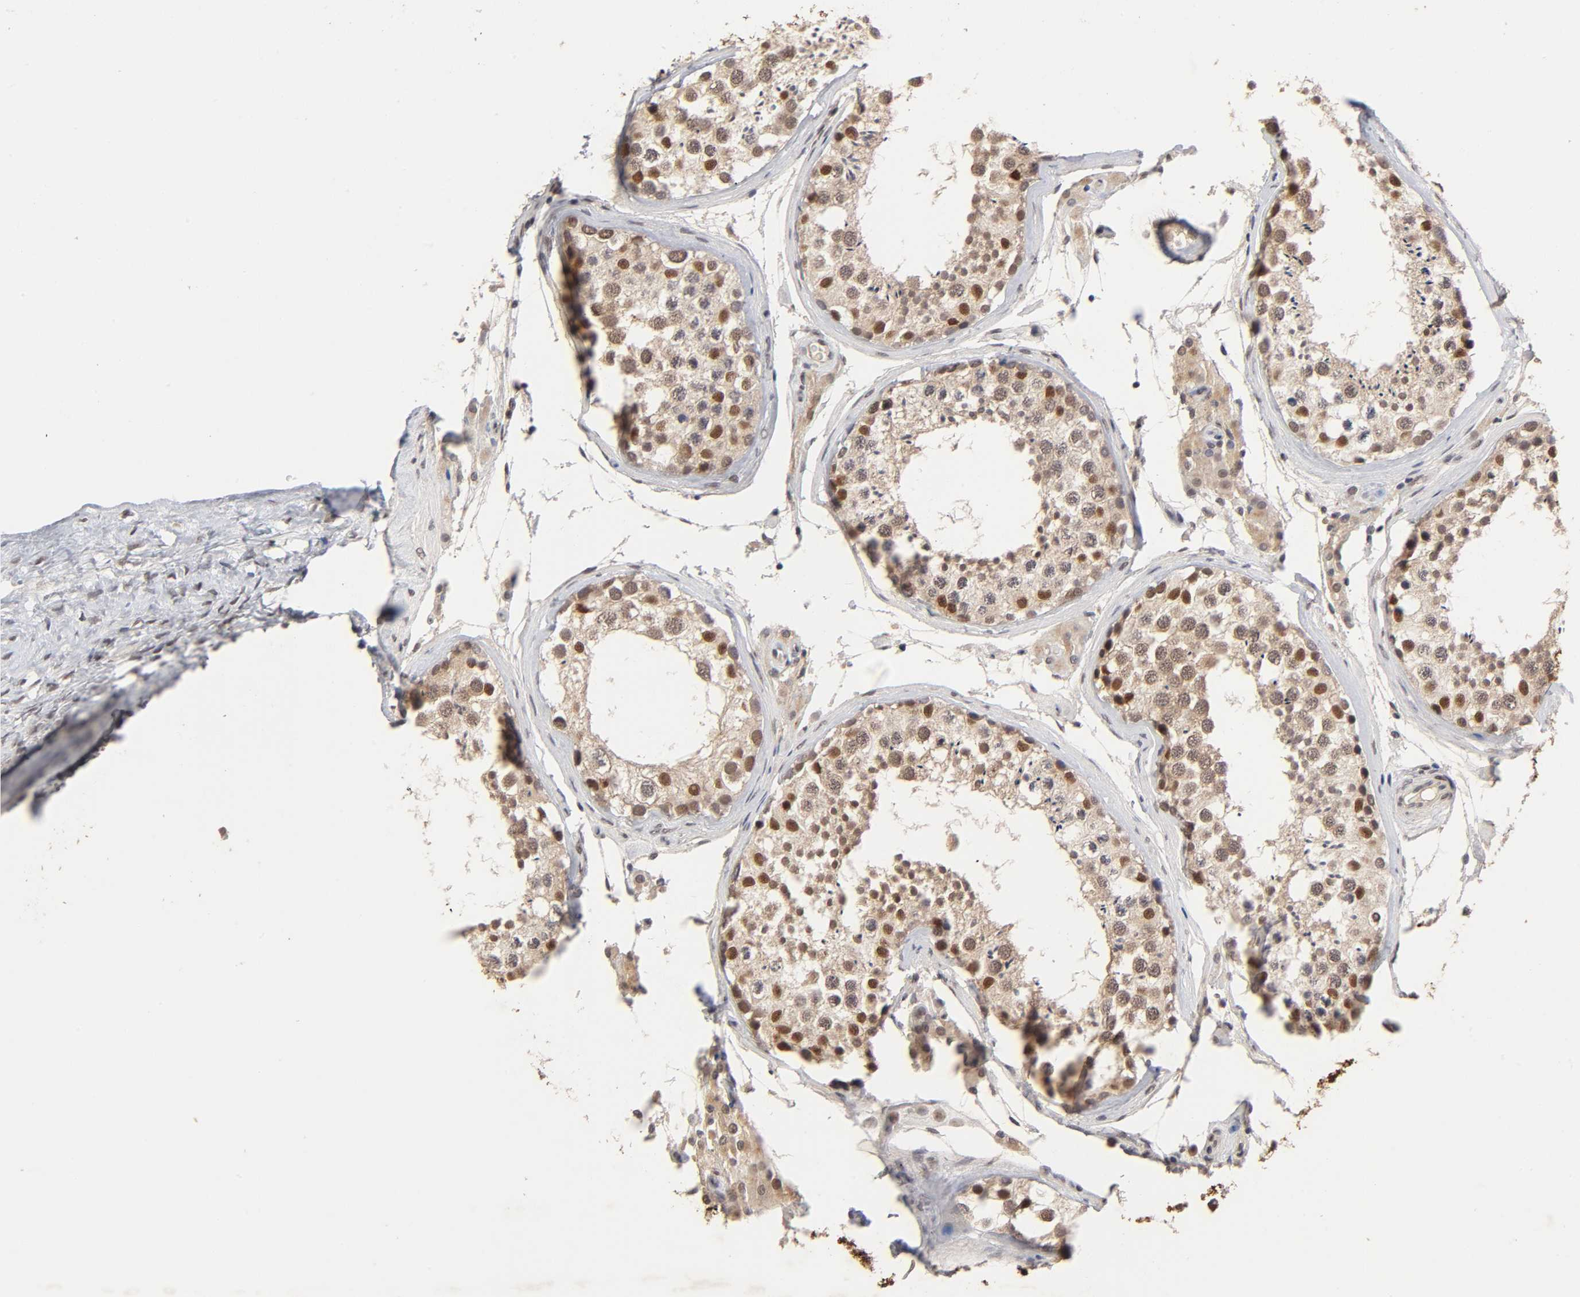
{"staining": {"intensity": "strong", "quantity": ">75%", "location": "cytoplasmic/membranous,nuclear"}, "tissue": "testis", "cell_type": "Cells in seminiferous ducts", "image_type": "normal", "snomed": [{"axis": "morphology", "description": "Normal tissue, NOS"}, {"axis": "topography", "description": "Testis"}], "caption": "IHC of benign human testis shows high levels of strong cytoplasmic/membranous,nuclear expression in approximately >75% of cells in seminiferous ducts. Immunohistochemistry stains the protein of interest in brown and the nuclei are stained blue.", "gene": "EP300", "patient": {"sex": "male", "age": 46}}